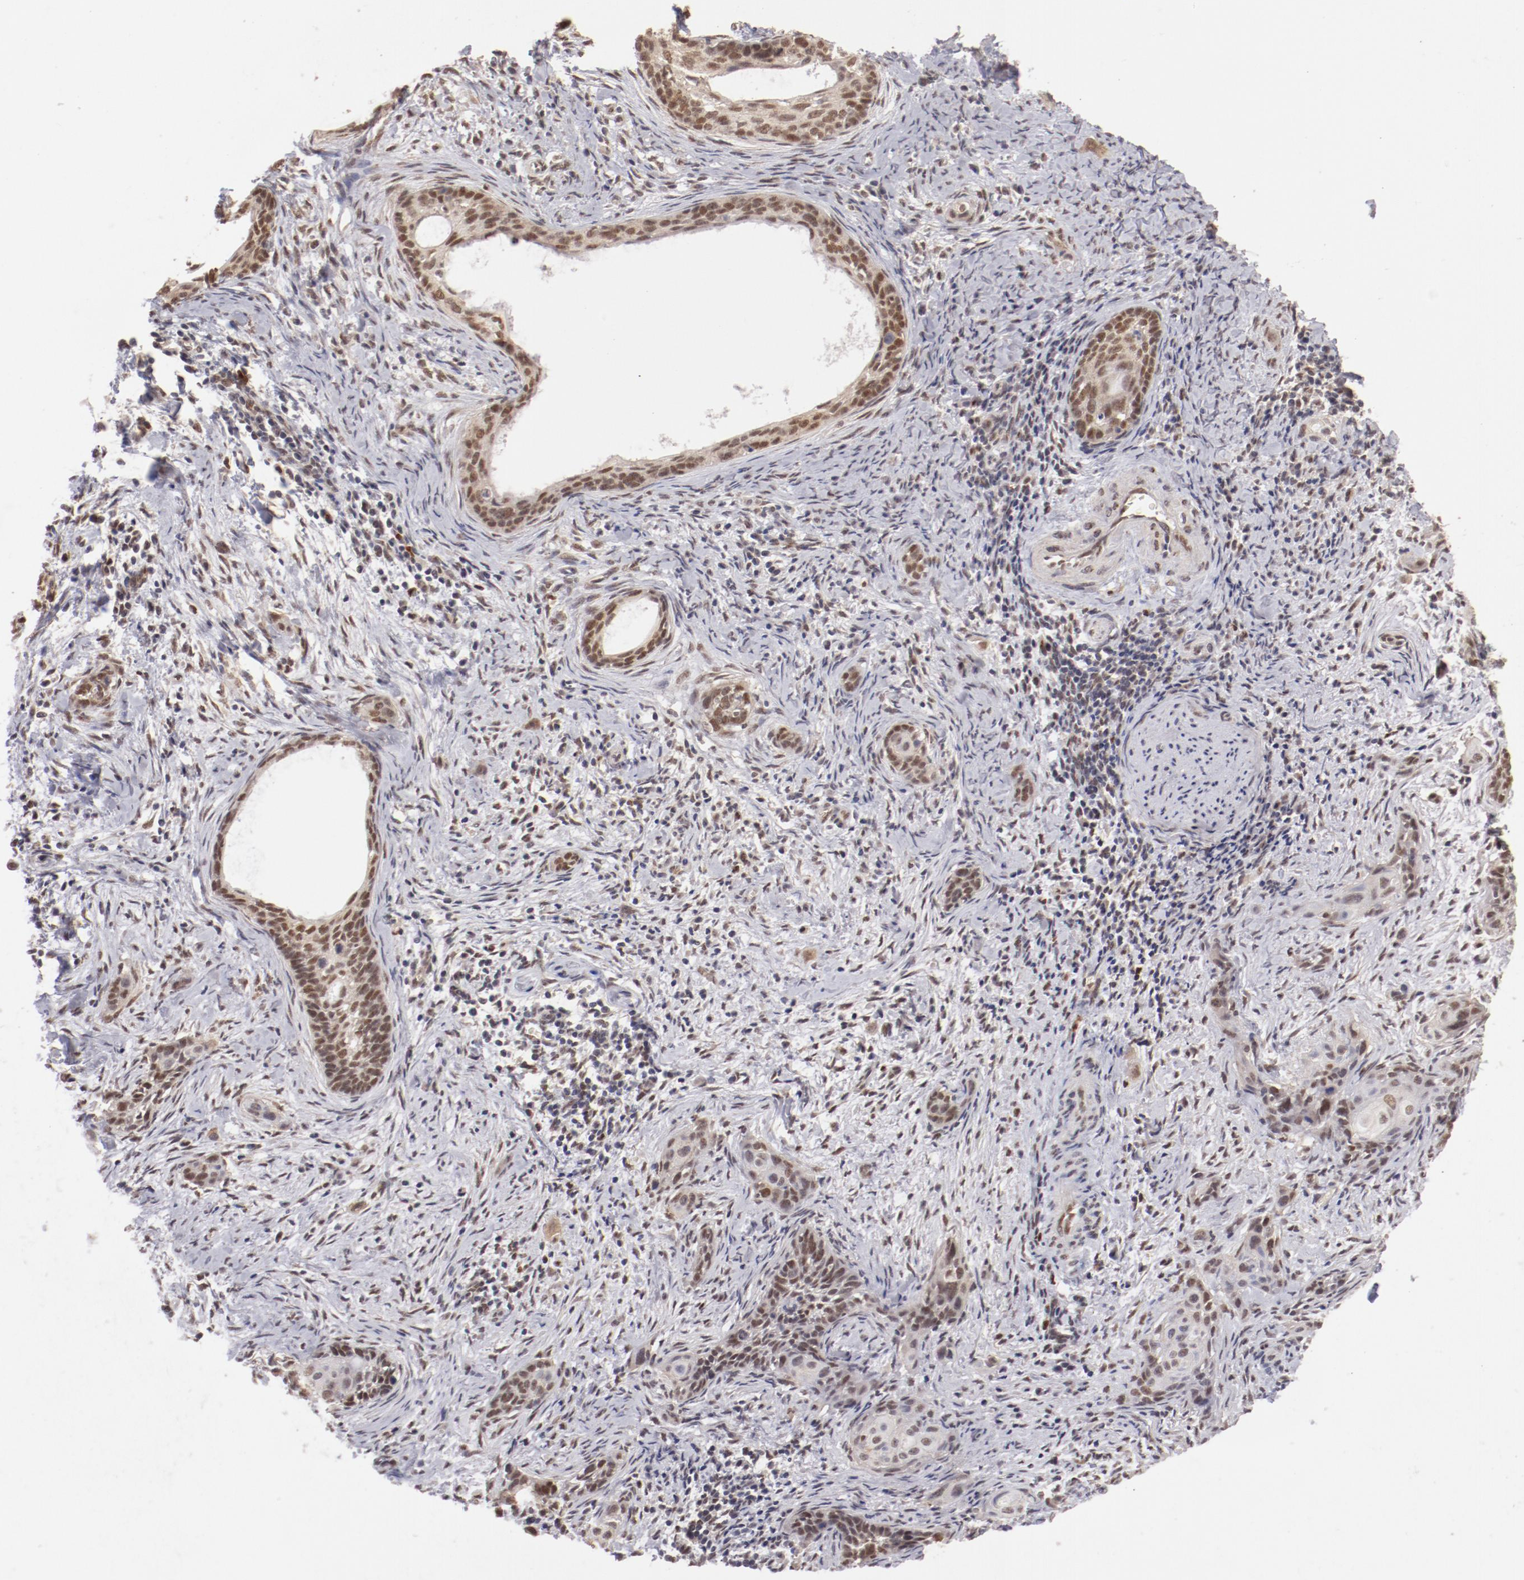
{"staining": {"intensity": "moderate", "quantity": ">75%", "location": "nuclear"}, "tissue": "cervical cancer", "cell_type": "Tumor cells", "image_type": "cancer", "snomed": [{"axis": "morphology", "description": "Squamous cell carcinoma, NOS"}, {"axis": "topography", "description": "Cervix"}], "caption": "Immunohistochemical staining of cervical squamous cell carcinoma exhibits moderate nuclear protein positivity in approximately >75% of tumor cells.", "gene": "NFE2", "patient": {"sex": "female", "age": 33}}